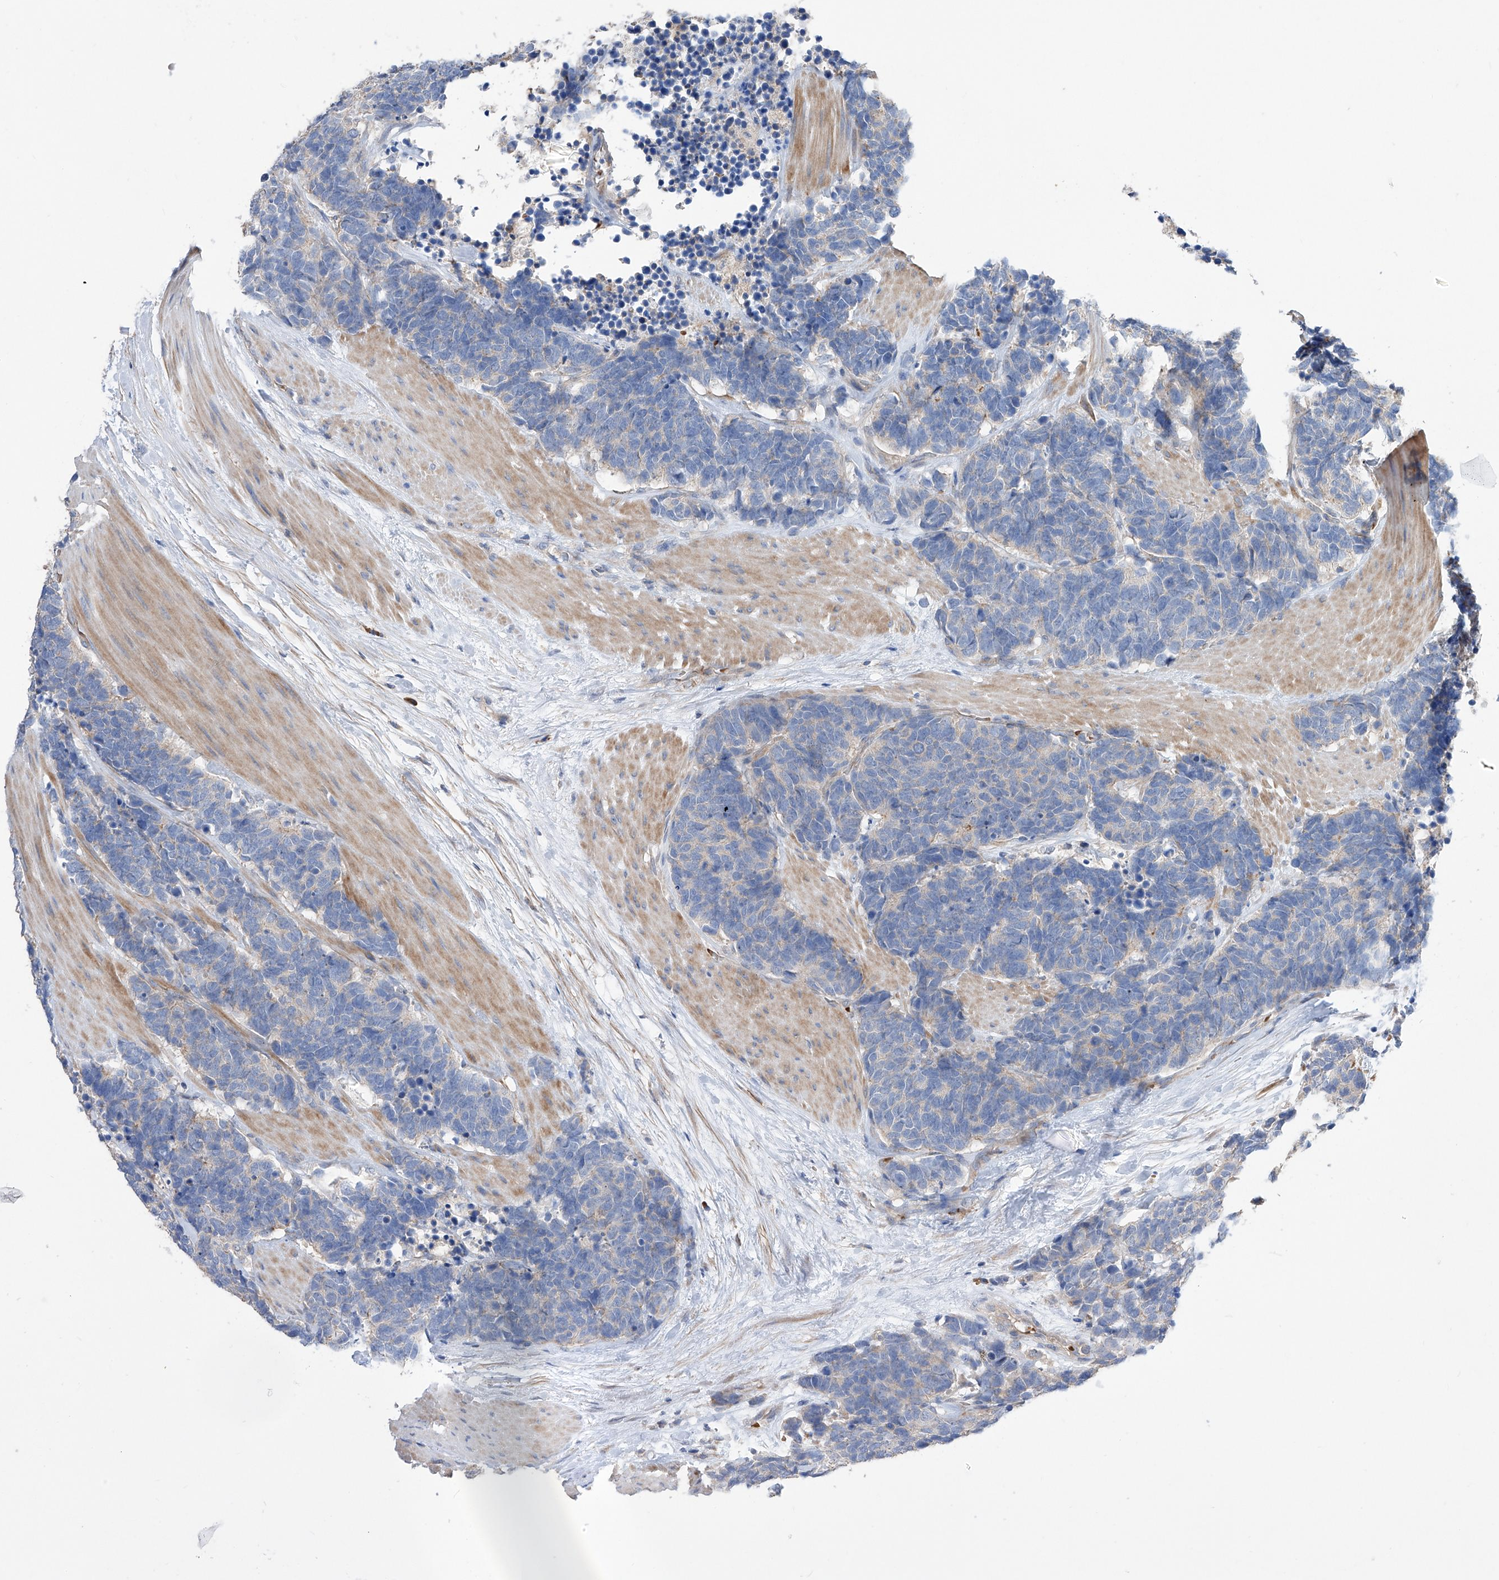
{"staining": {"intensity": "negative", "quantity": "none", "location": "none"}, "tissue": "carcinoid", "cell_type": "Tumor cells", "image_type": "cancer", "snomed": [{"axis": "morphology", "description": "Carcinoma, NOS"}, {"axis": "morphology", "description": "Carcinoid, malignant, NOS"}, {"axis": "topography", "description": "Urinary bladder"}], "caption": "This is an immunohistochemistry (IHC) image of carcinoid (malignant). There is no staining in tumor cells.", "gene": "NFATC4", "patient": {"sex": "male", "age": 57}}